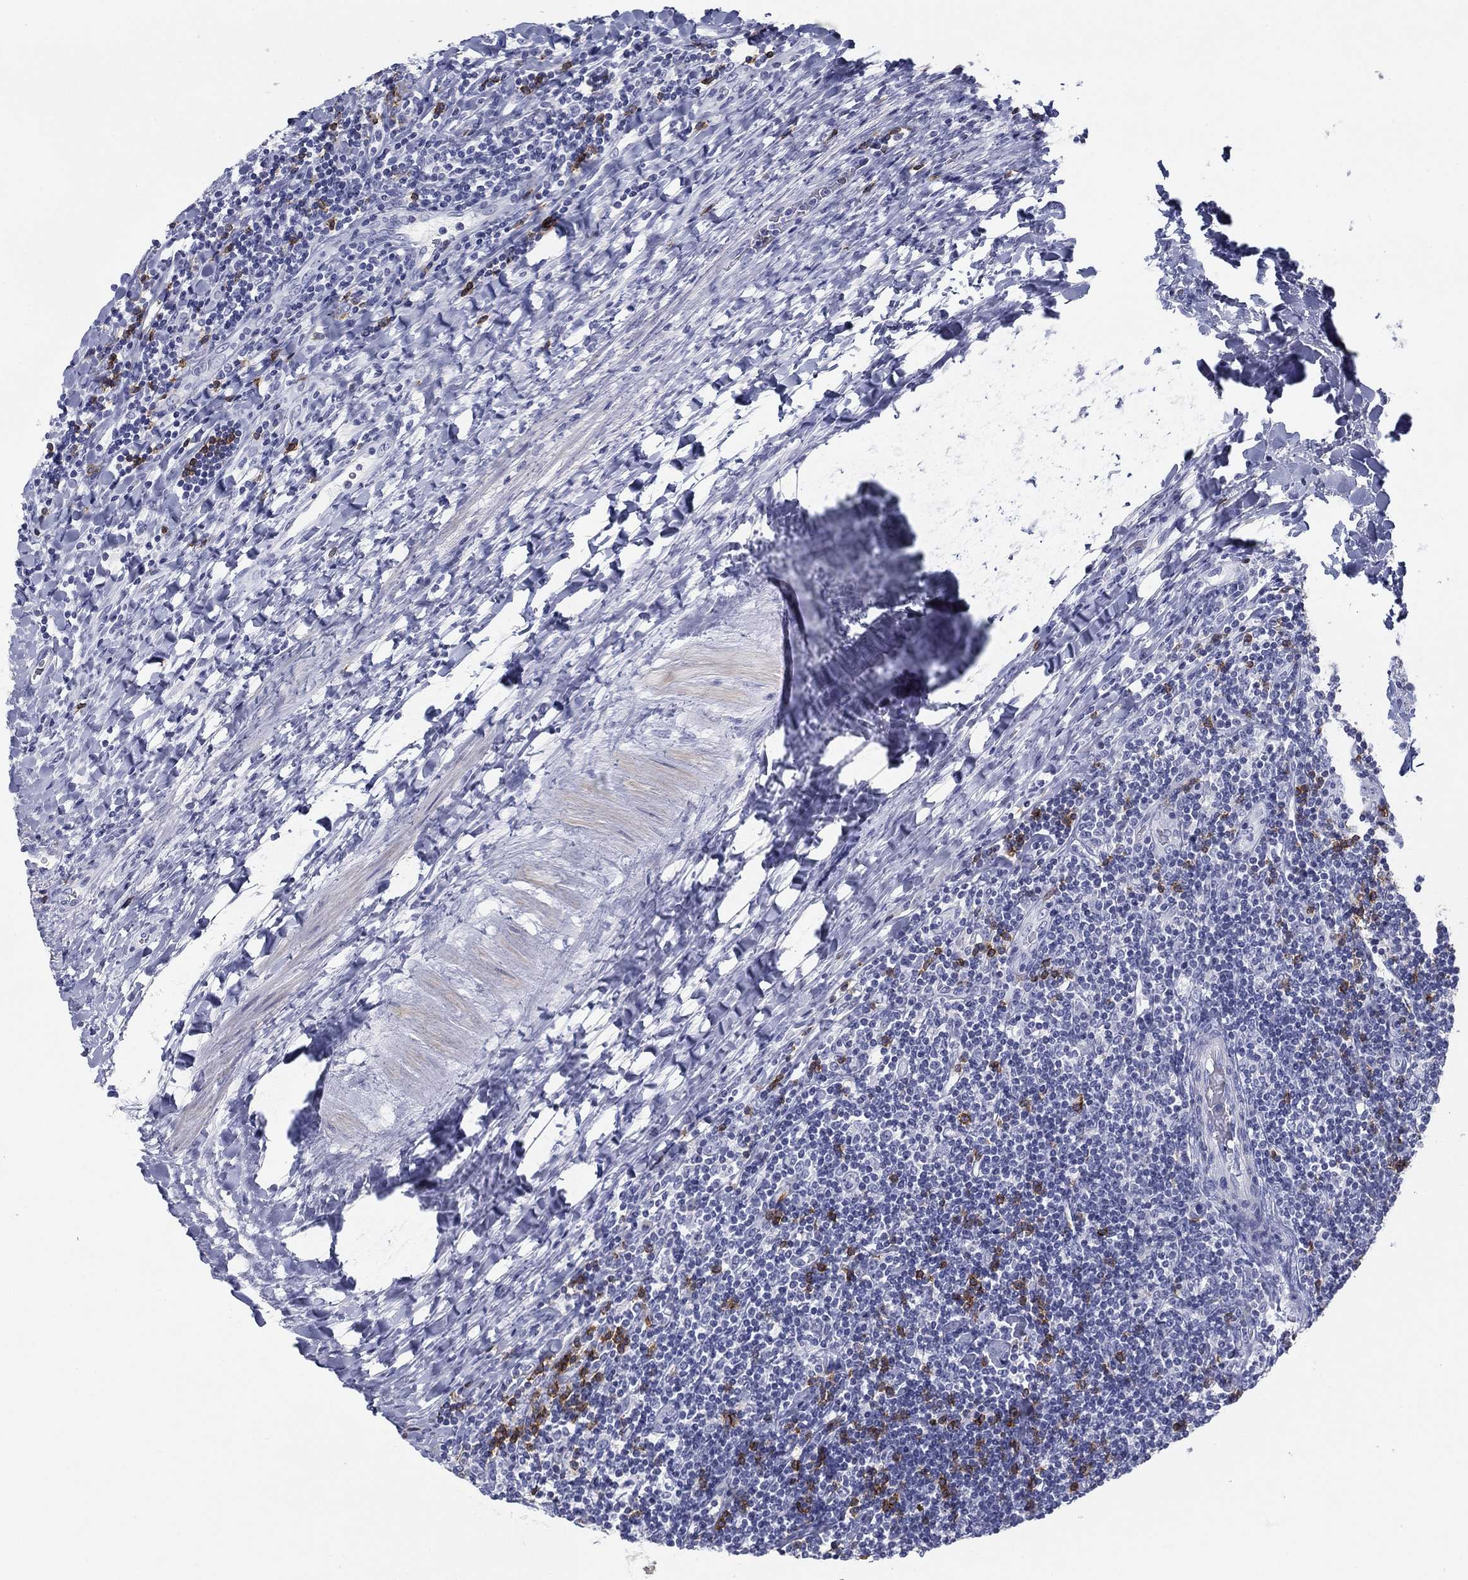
{"staining": {"intensity": "negative", "quantity": "none", "location": "none"}, "tissue": "lymphoma", "cell_type": "Tumor cells", "image_type": "cancer", "snomed": [{"axis": "morphology", "description": "Hodgkin's disease, NOS"}, {"axis": "topography", "description": "Lymph node"}], "caption": "A micrograph of human lymphoma is negative for staining in tumor cells.", "gene": "CD79B", "patient": {"sex": "male", "age": 40}}